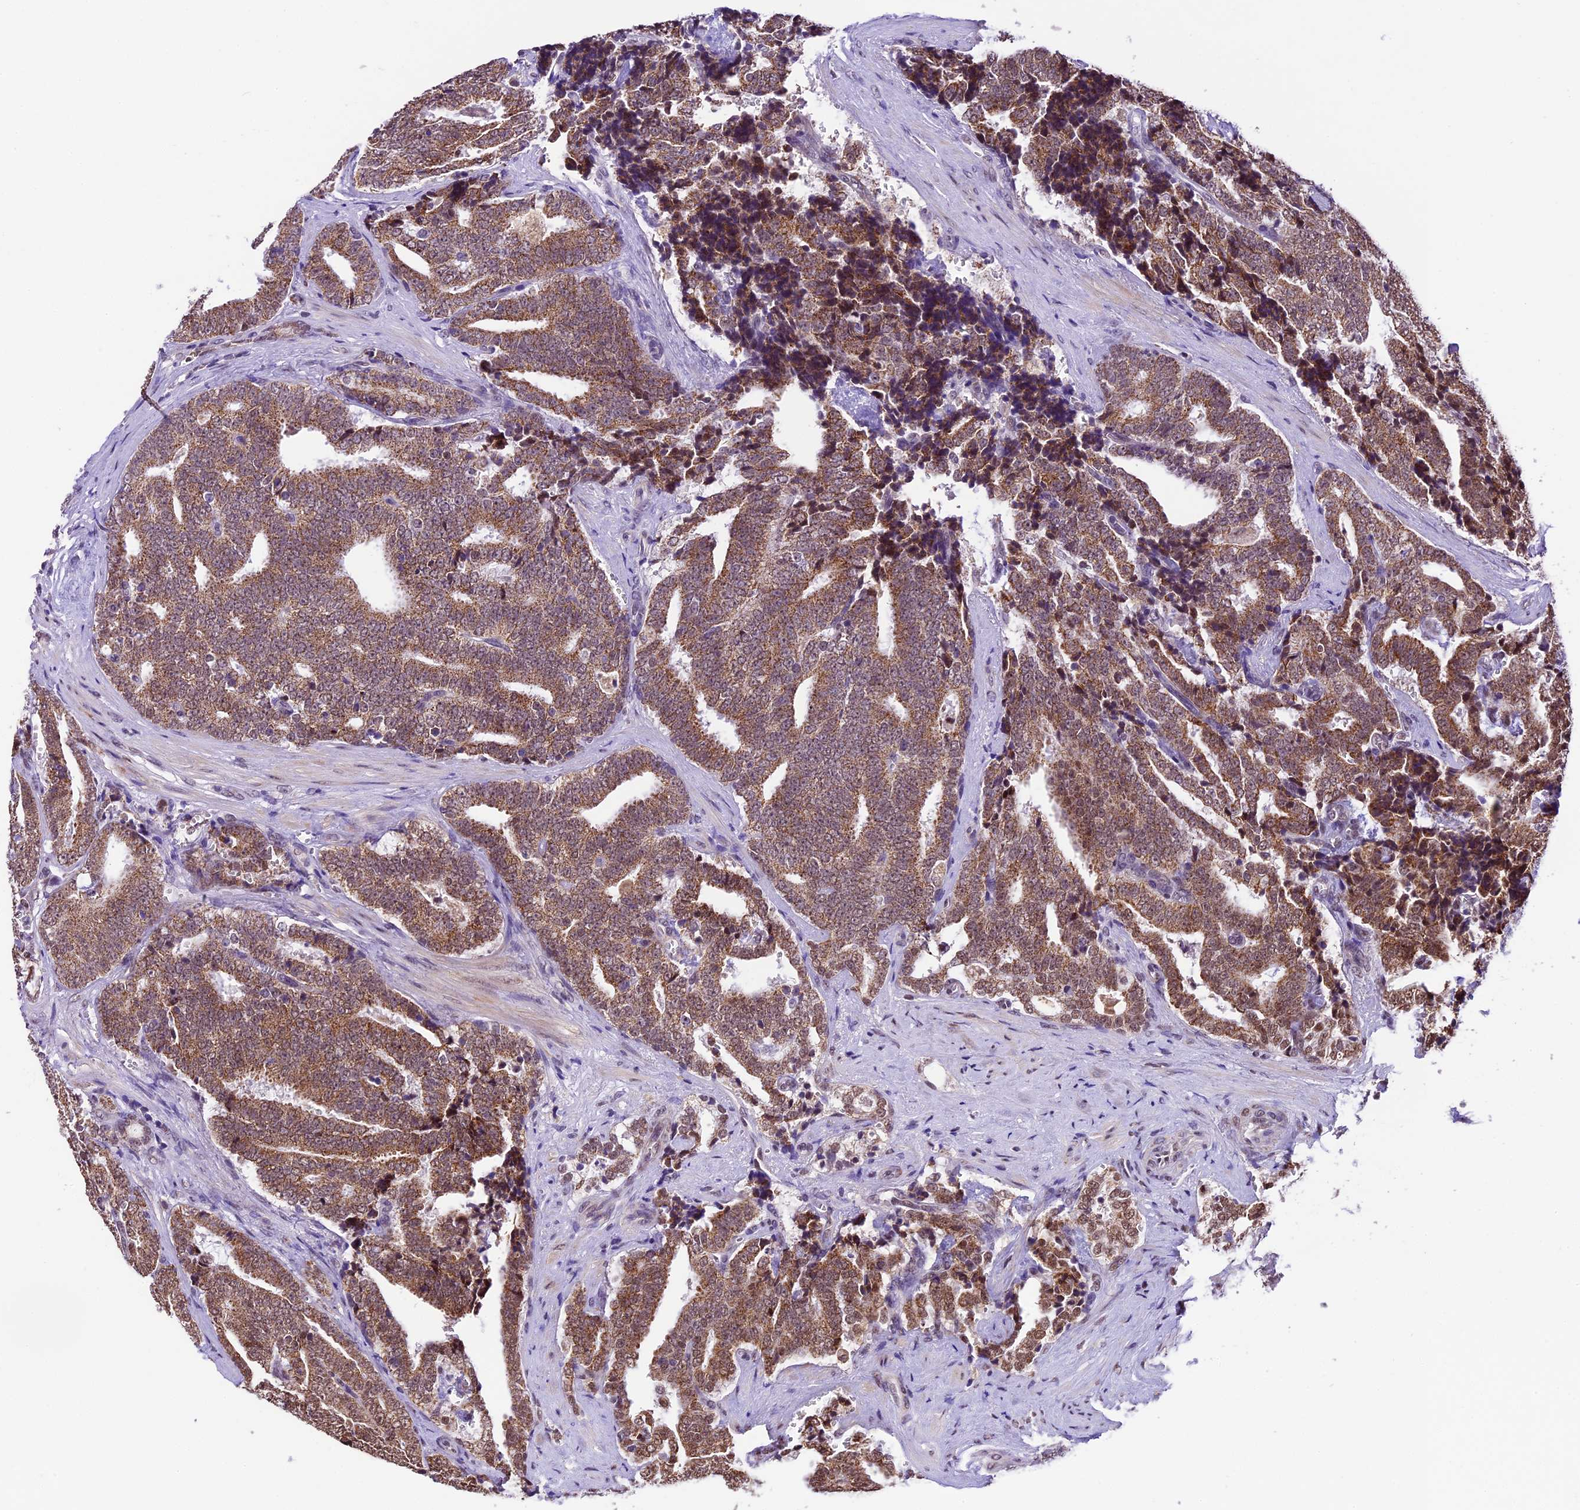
{"staining": {"intensity": "moderate", "quantity": ">75%", "location": "cytoplasmic/membranous,nuclear"}, "tissue": "prostate cancer", "cell_type": "Tumor cells", "image_type": "cancer", "snomed": [{"axis": "morphology", "description": "Adenocarcinoma, High grade"}, {"axis": "topography", "description": "Prostate and seminal vesicle, NOS"}], "caption": "A brown stain highlights moderate cytoplasmic/membranous and nuclear positivity of a protein in prostate cancer tumor cells. Using DAB (brown) and hematoxylin (blue) stains, captured at high magnification using brightfield microscopy.", "gene": "CARS2", "patient": {"sex": "male", "age": 67}}